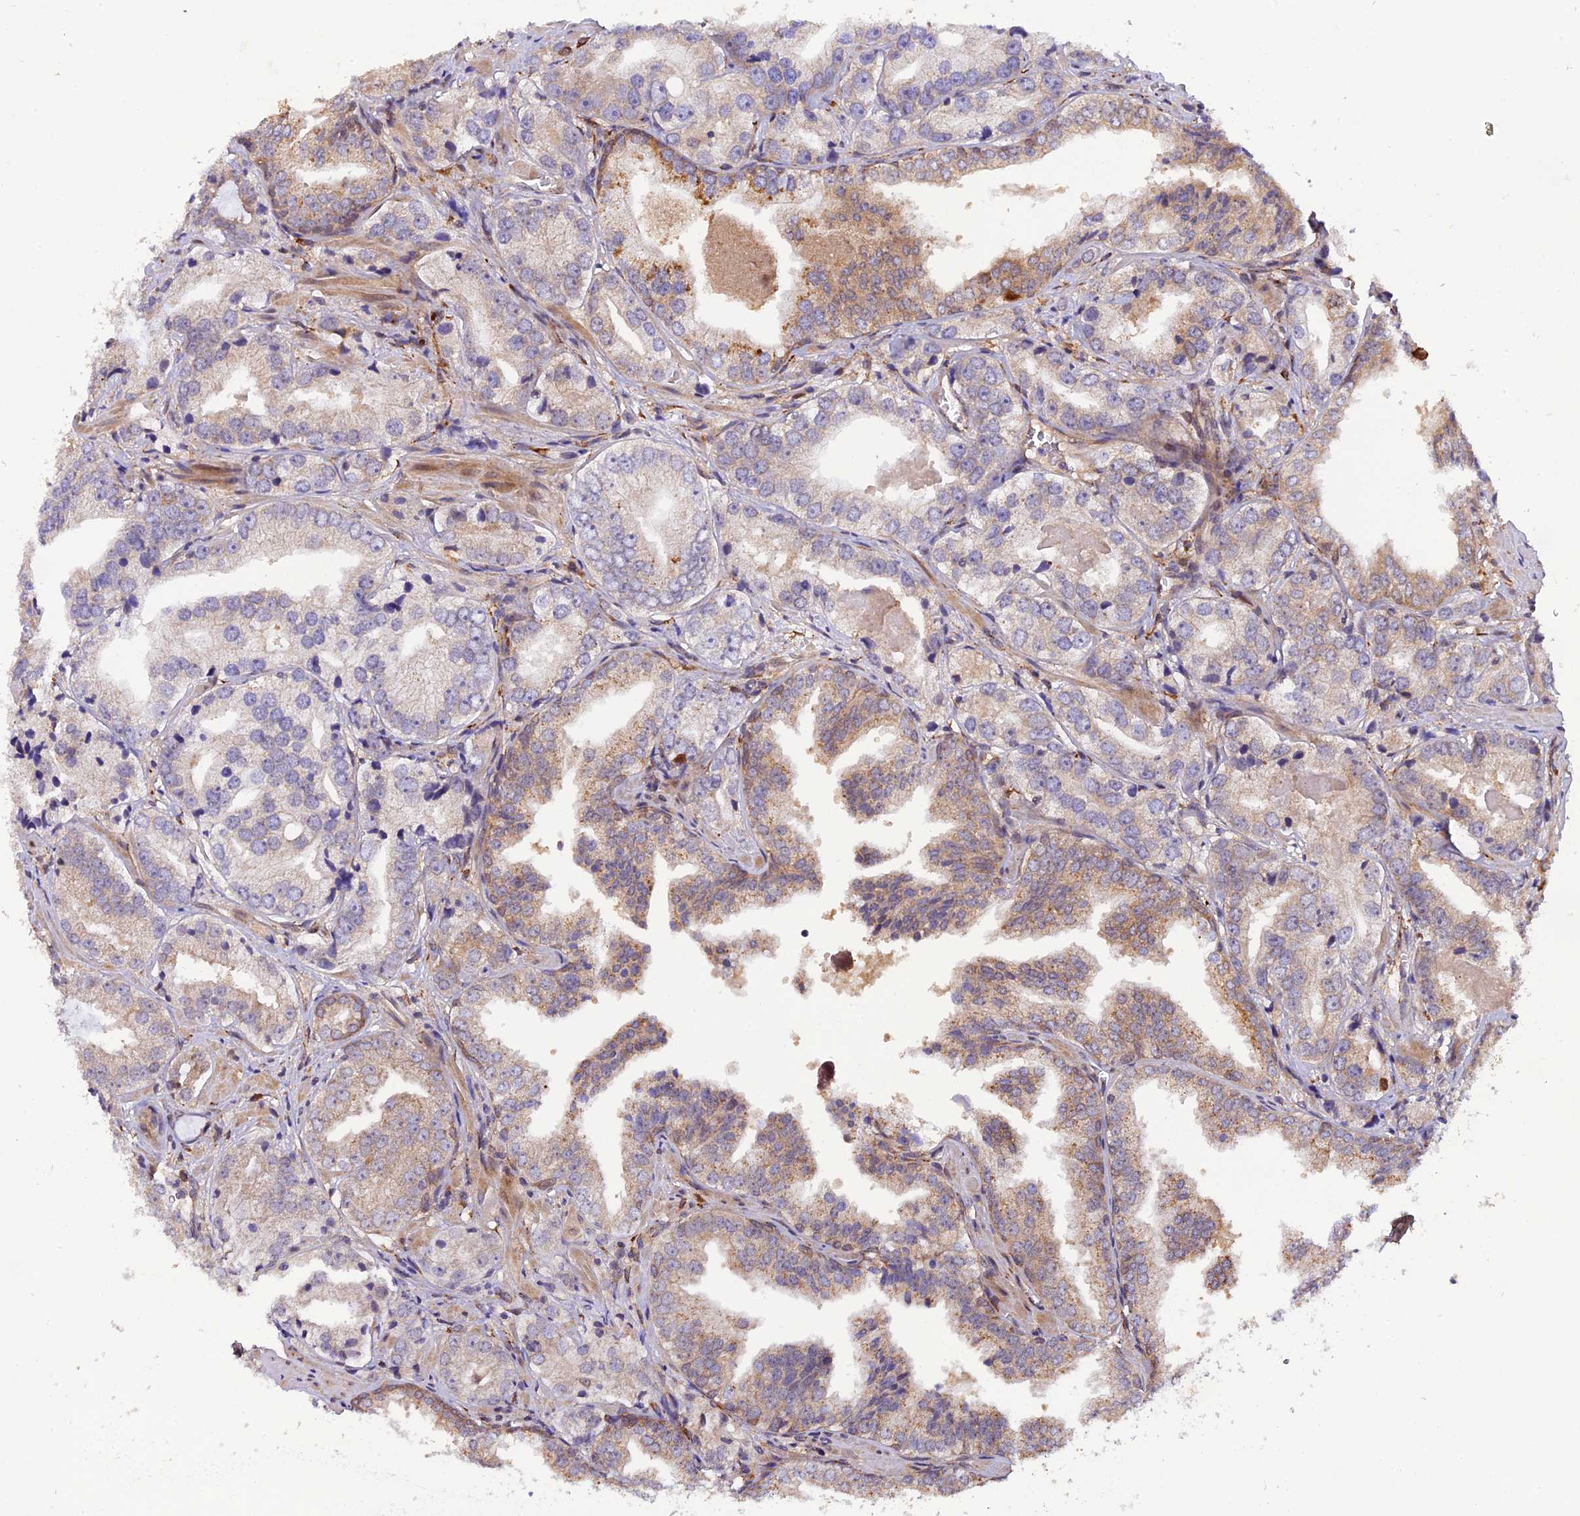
{"staining": {"intensity": "weak", "quantity": "<25%", "location": "cytoplasmic/membranous"}, "tissue": "prostate cancer", "cell_type": "Tumor cells", "image_type": "cancer", "snomed": [{"axis": "morphology", "description": "Adenocarcinoma, Low grade"}, {"axis": "topography", "description": "Prostate"}], "caption": "The histopathology image reveals no significant expression in tumor cells of prostate adenocarcinoma (low-grade).", "gene": "P3H3", "patient": {"sex": "male", "age": 60}}